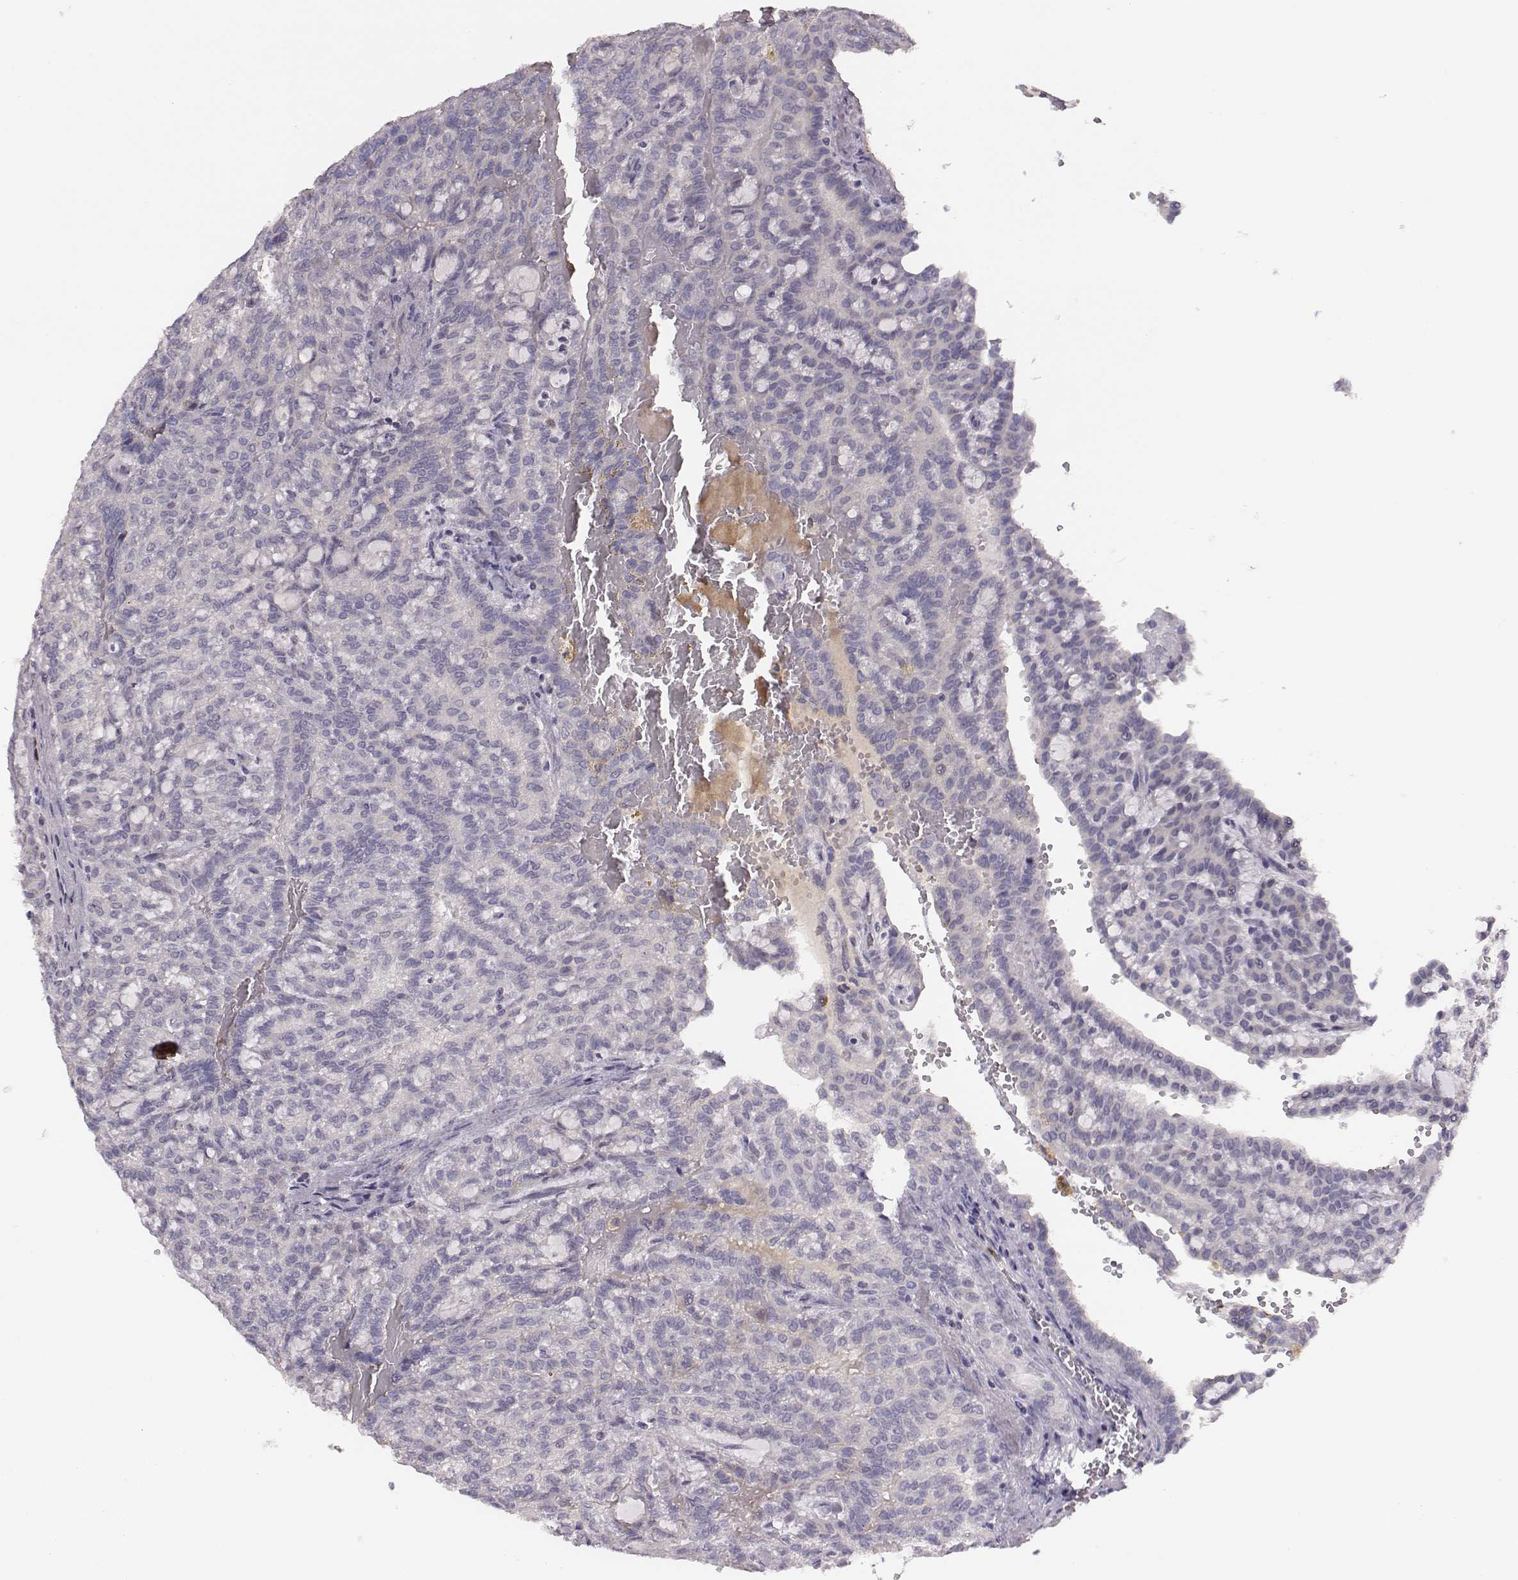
{"staining": {"intensity": "negative", "quantity": "none", "location": "none"}, "tissue": "renal cancer", "cell_type": "Tumor cells", "image_type": "cancer", "snomed": [{"axis": "morphology", "description": "Adenocarcinoma, NOS"}, {"axis": "topography", "description": "Kidney"}], "caption": "High power microscopy micrograph of an immunohistochemistry (IHC) photomicrograph of adenocarcinoma (renal), revealing no significant positivity in tumor cells.", "gene": "KMO", "patient": {"sex": "male", "age": 63}}